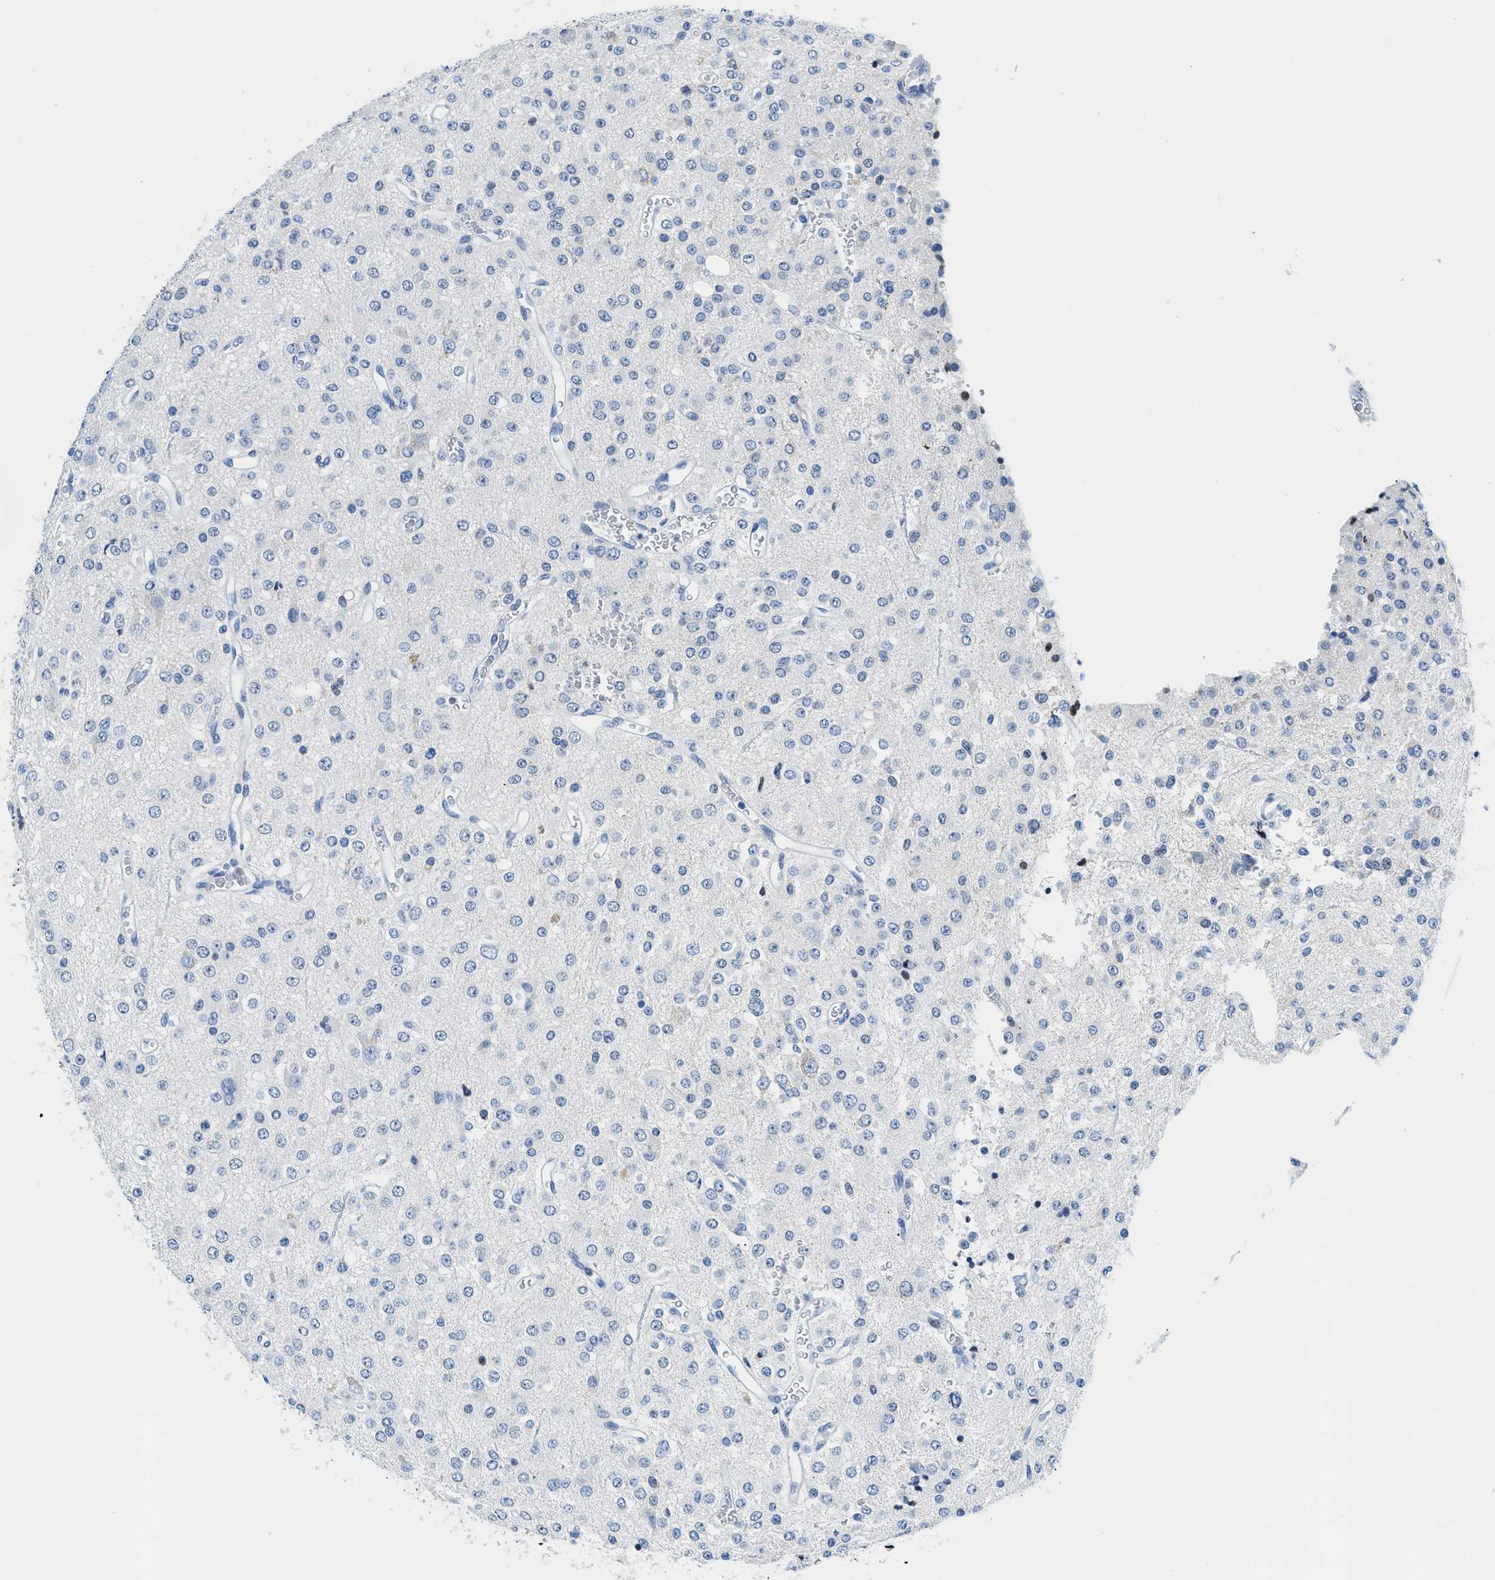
{"staining": {"intensity": "negative", "quantity": "none", "location": "none"}, "tissue": "glioma", "cell_type": "Tumor cells", "image_type": "cancer", "snomed": [{"axis": "morphology", "description": "Glioma, malignant, Low grade"}, {"axis": "topography", "description": "Brain"}], "caption": "This is an IHC photomicrograph of glioma. There is no staining in tumor cells.", "gene": "MBL2", "patient": {"sex": "male", "age": 38}}